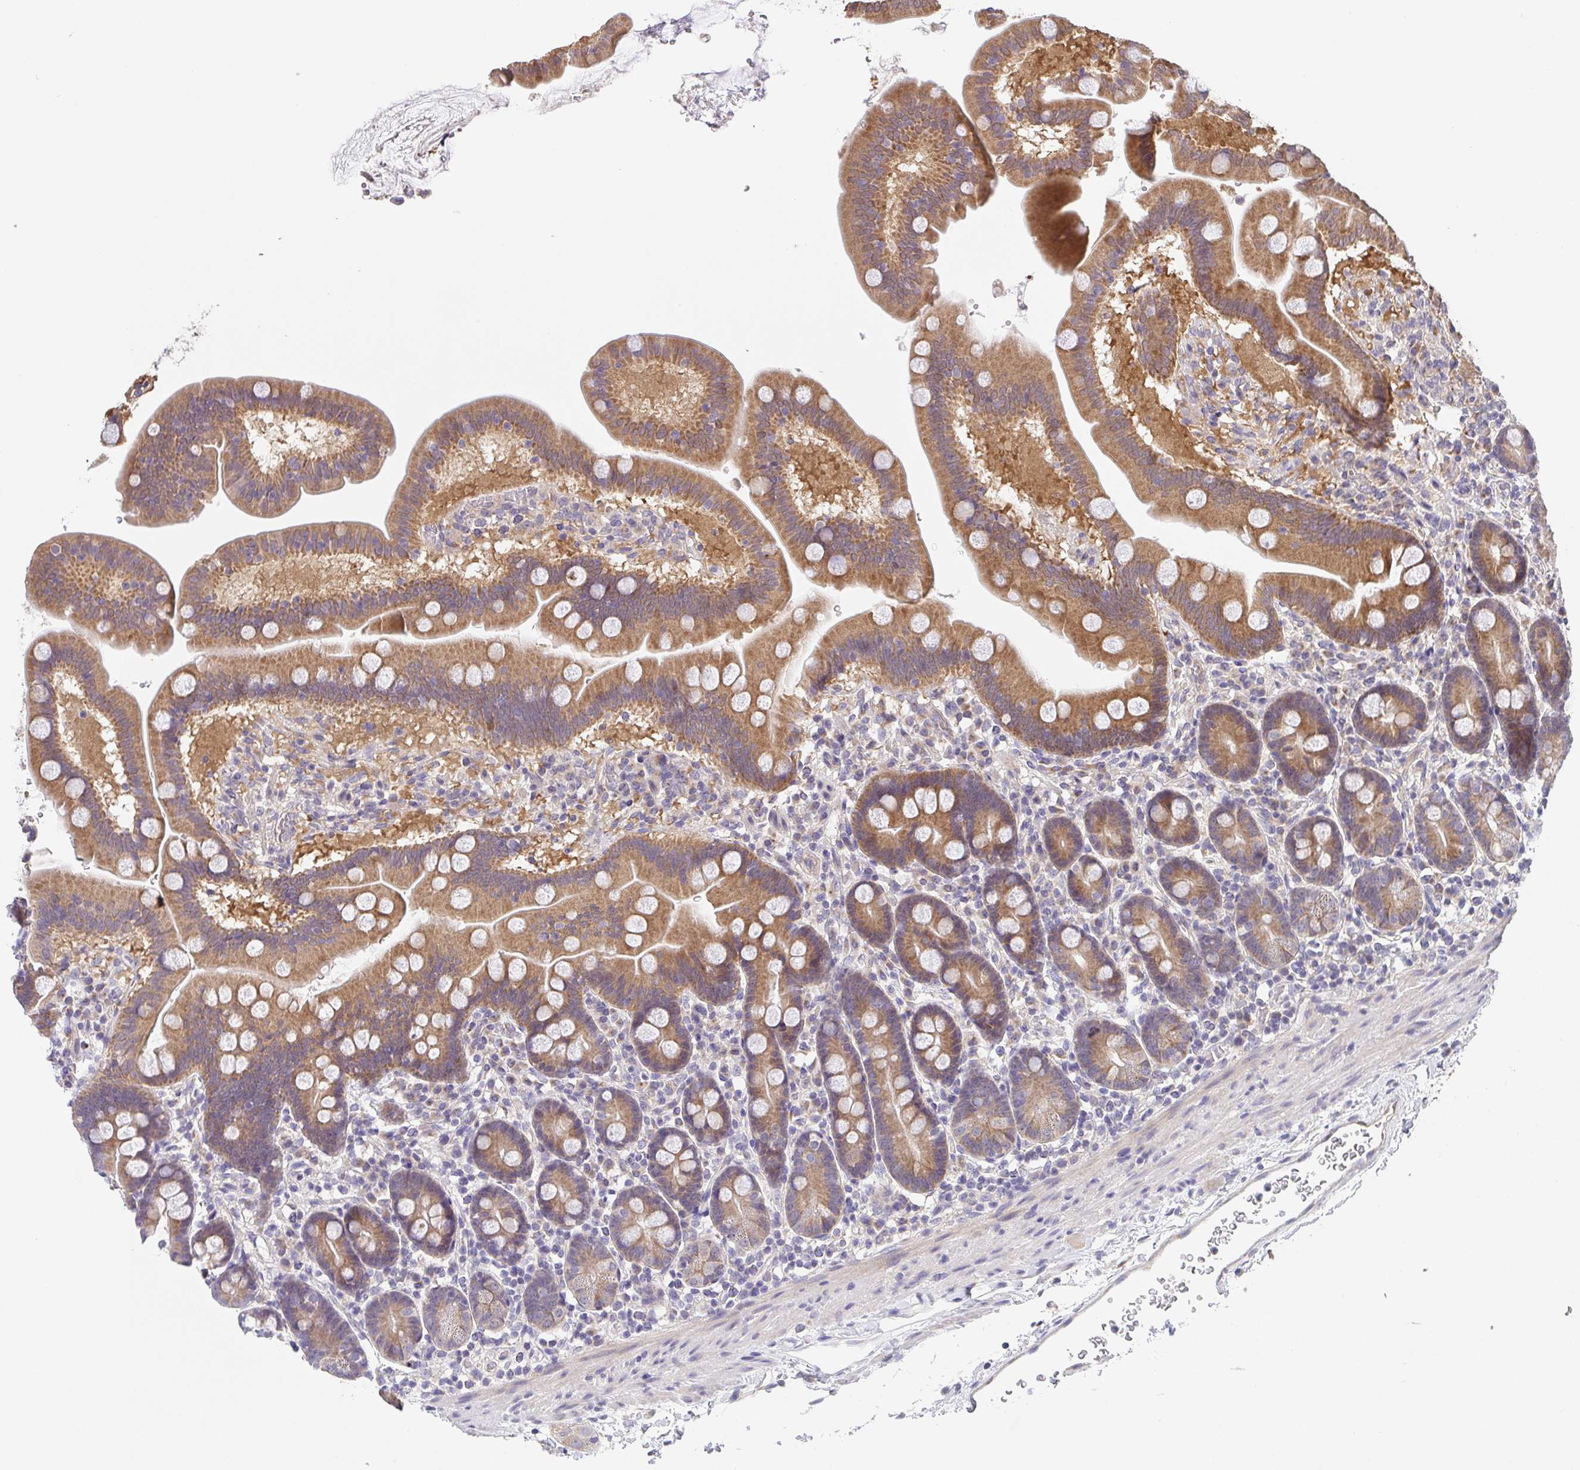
{"staining": {"intensity": "moderate", "quantity": ">75%", "location": "cytoplasmic/membranous"}, "tissue": "duodenum", "cell_type": "Glandular cells", "image_type": "normal", "snomed": [{"axis": "morphology", "description": "Normal tissue, NOS"}, {"axis": "topography", "description": "Duodenum"}], "caption": "Protein staining of unremarkable duodenum demonstrates moderate cytoplasmic/membranous expression in approximately >75% of glandular cells. Immunohistochemistry stains the protein of interest in brown and the nuclei are stained blue.", "gene": "TSPAN31", "patient": {"sex": "male", "age": 59}}